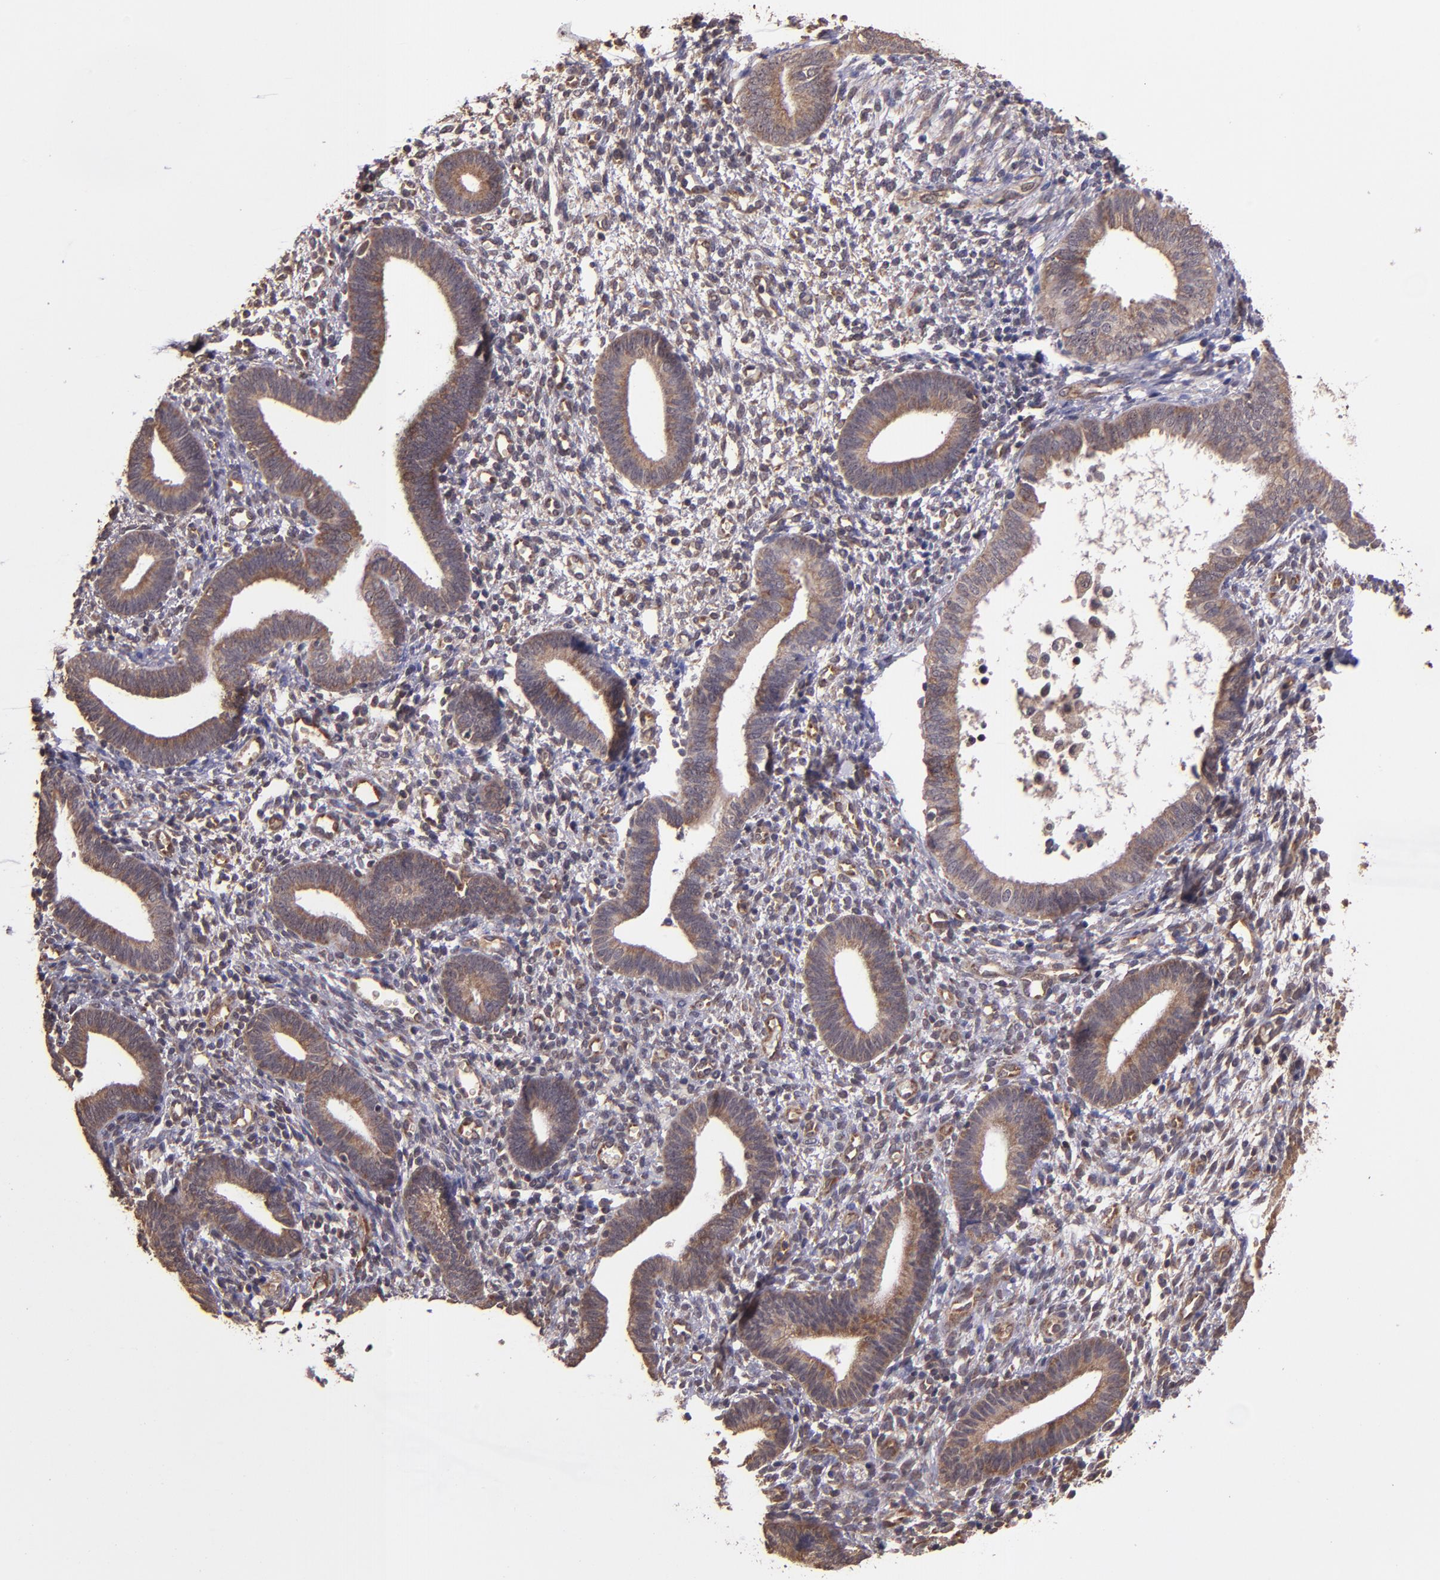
{"staining": {"intensity": "weak", "quantity": "25%-75%", "location": "nuclear"}, "tissue": "endometrium", "cell_type": "Cells in endometrial stroma", "image_type": "normal", "snomed": [{"axis": "morphology", "description": "Normal tissue, NOS"}, {"axis": "topography", "description": "Smooth muscle"}, {"axis": "topography", "description": "Endometrium"}], "caption": "Immunohistochemistry (DAB) staining of benign human endometrium exhibits weak nuclear protein staining in about 25%-75% of cells in endometrial stroma.", "gene": "USP51", "patient": {"sex": "female", "age": 57}}